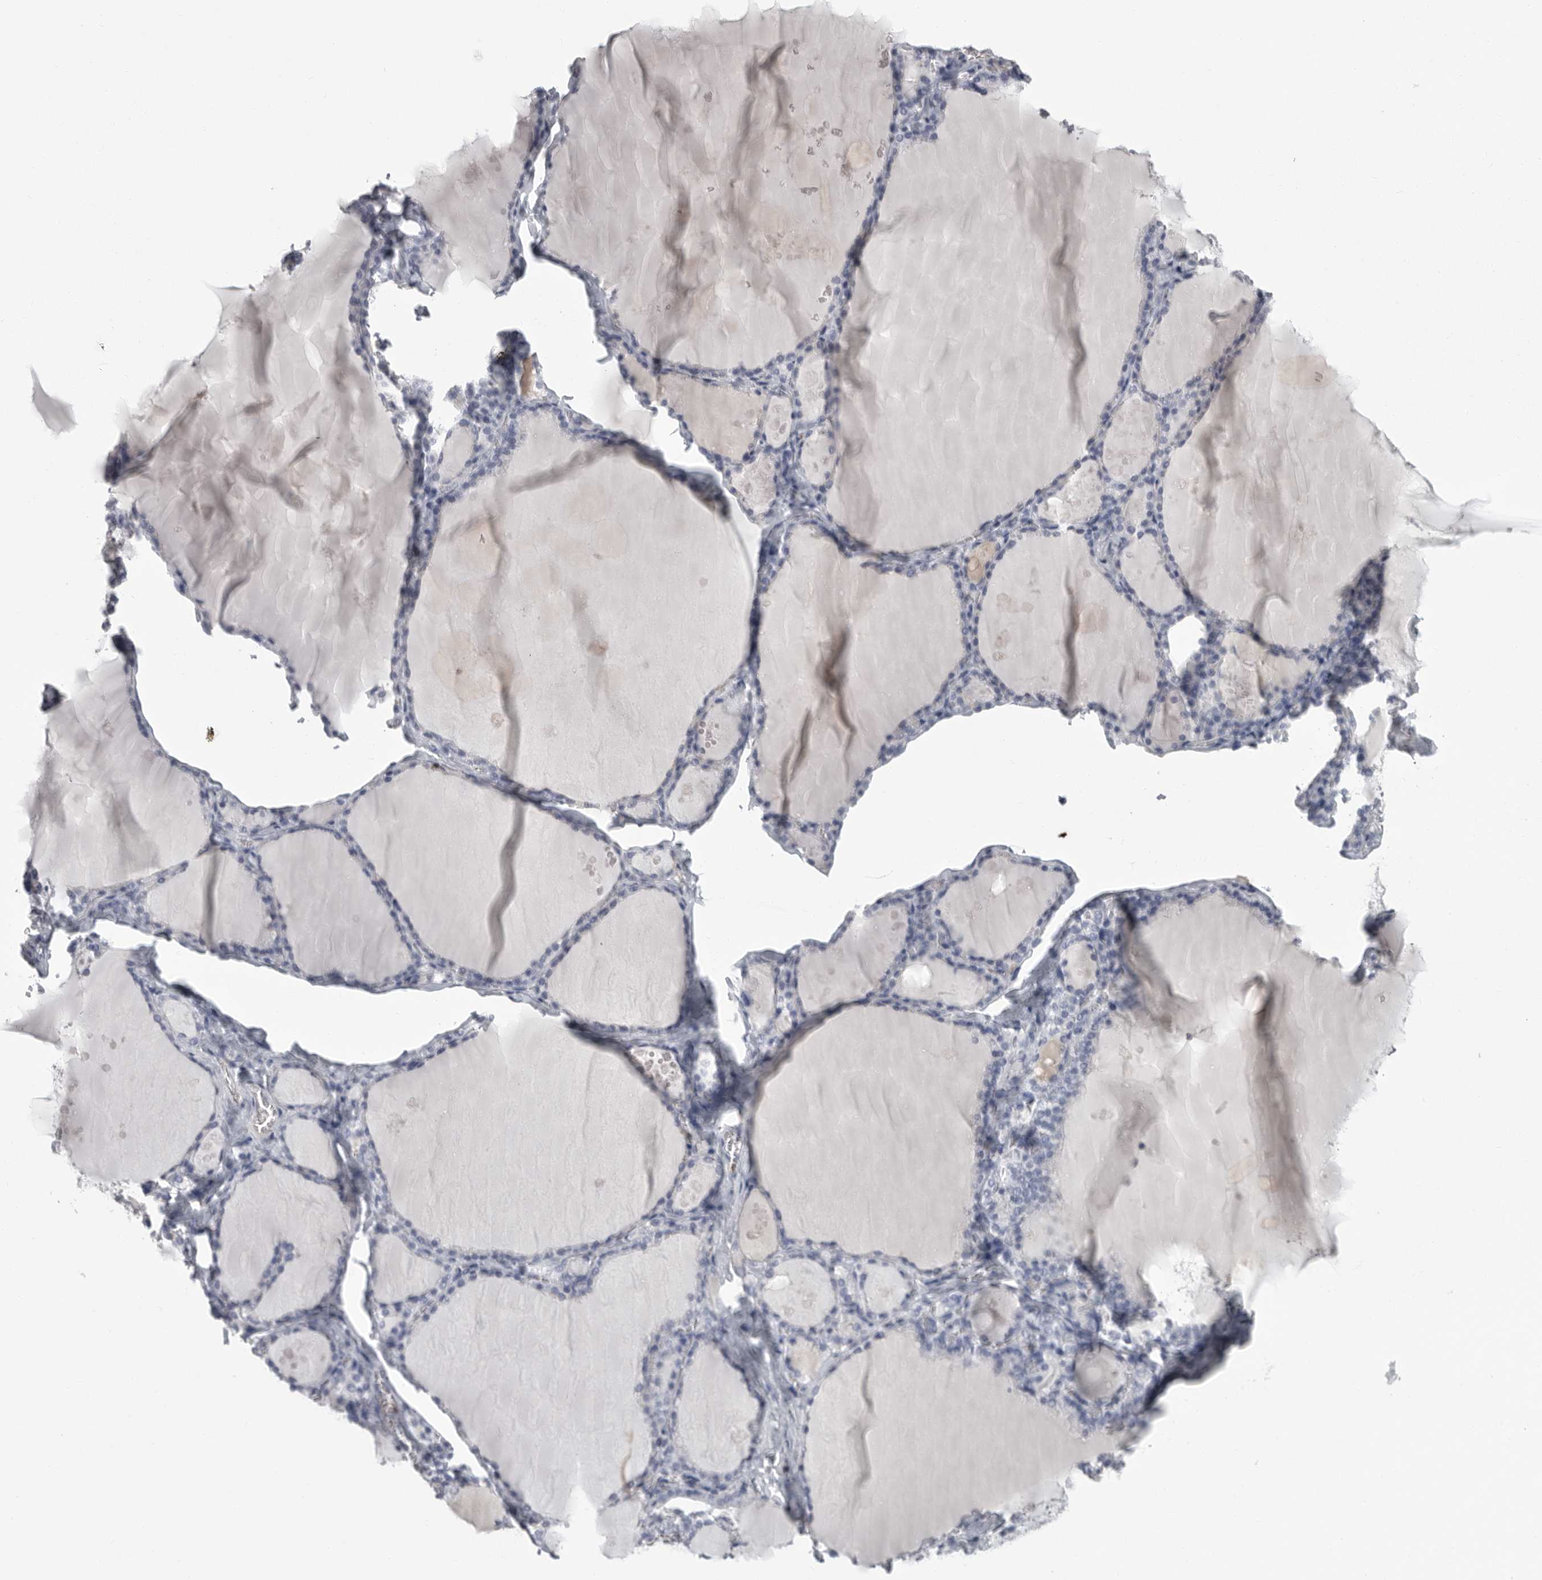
{"staining": {"intensity": "negative", "quantity": "none", "location": "none"}, "tissue": "thyroid gland", "cell_type": "Glandular cells", "image_type": "normal", "snomed": [{"axis": "morphology", "description": "Normal tissue, NOS"}, {"axis": "topography", "description": "Thyroid gland"}], "caption": "The micrograph demonstrates no staining of glandular cells in benign thyroid gland. (DAB immunohistochemistry (IHC), high magnification).", "gene": "GNLY", "patient": {"sex": "male", "age": 56}}